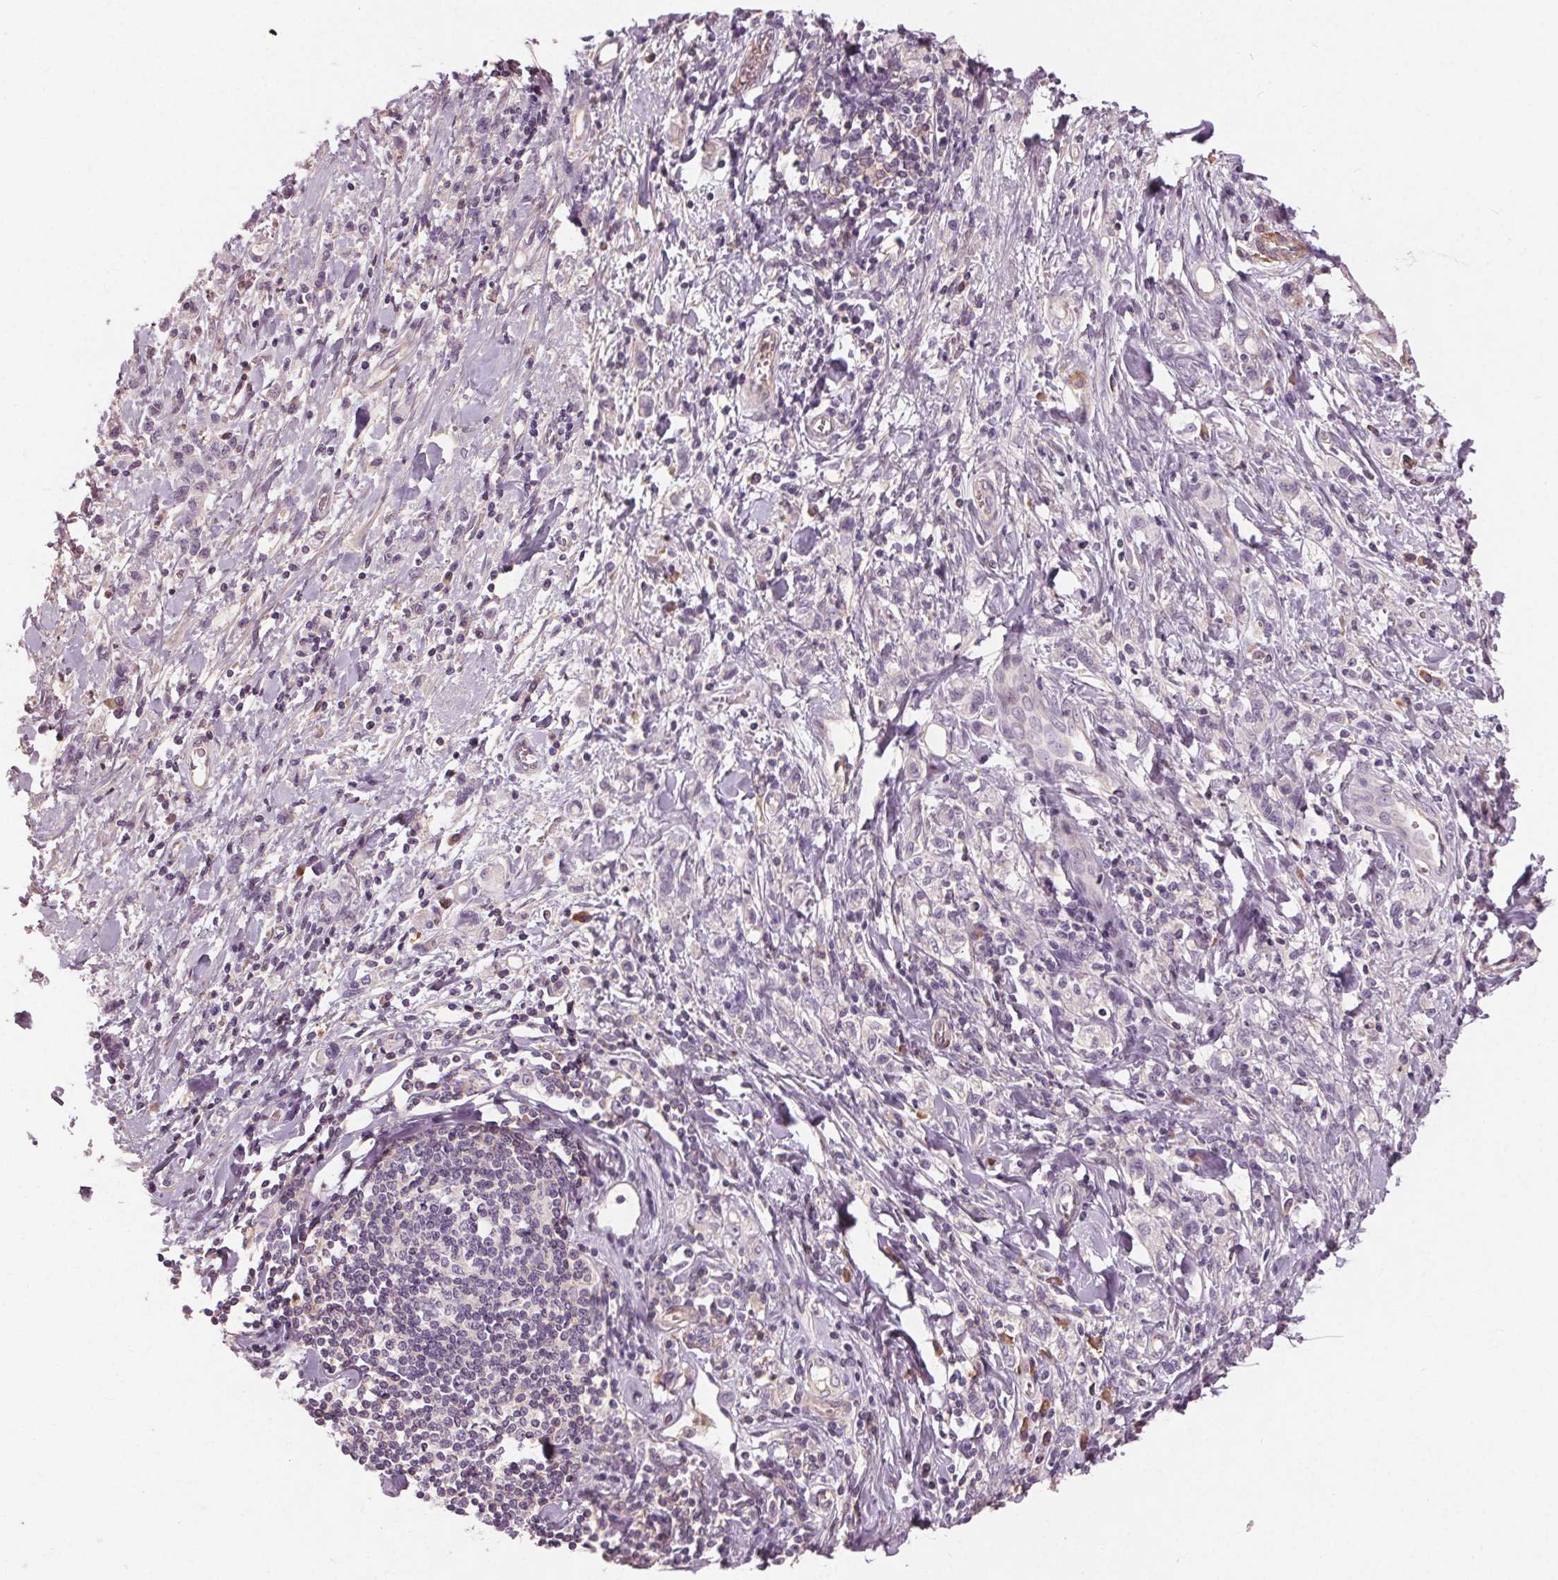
{"staining": {"intensity": "negative", "quantity": "none", "location": "none"}, "tissue": "stomach cancer", "cell_type": "Tumor cells", "image_type": "cancer", "snomed": [{"axis": "morphology", "description": "Adenocarcinoma, NOS"}, {"axis": "topography", "description": "Stomach"}], "caption": "IHC of stomach cancer (adenocarcinoma) shows no staining in tumor cells.", "gene": "PDGFD", "patient": {"sex": "male", "age": 77}}